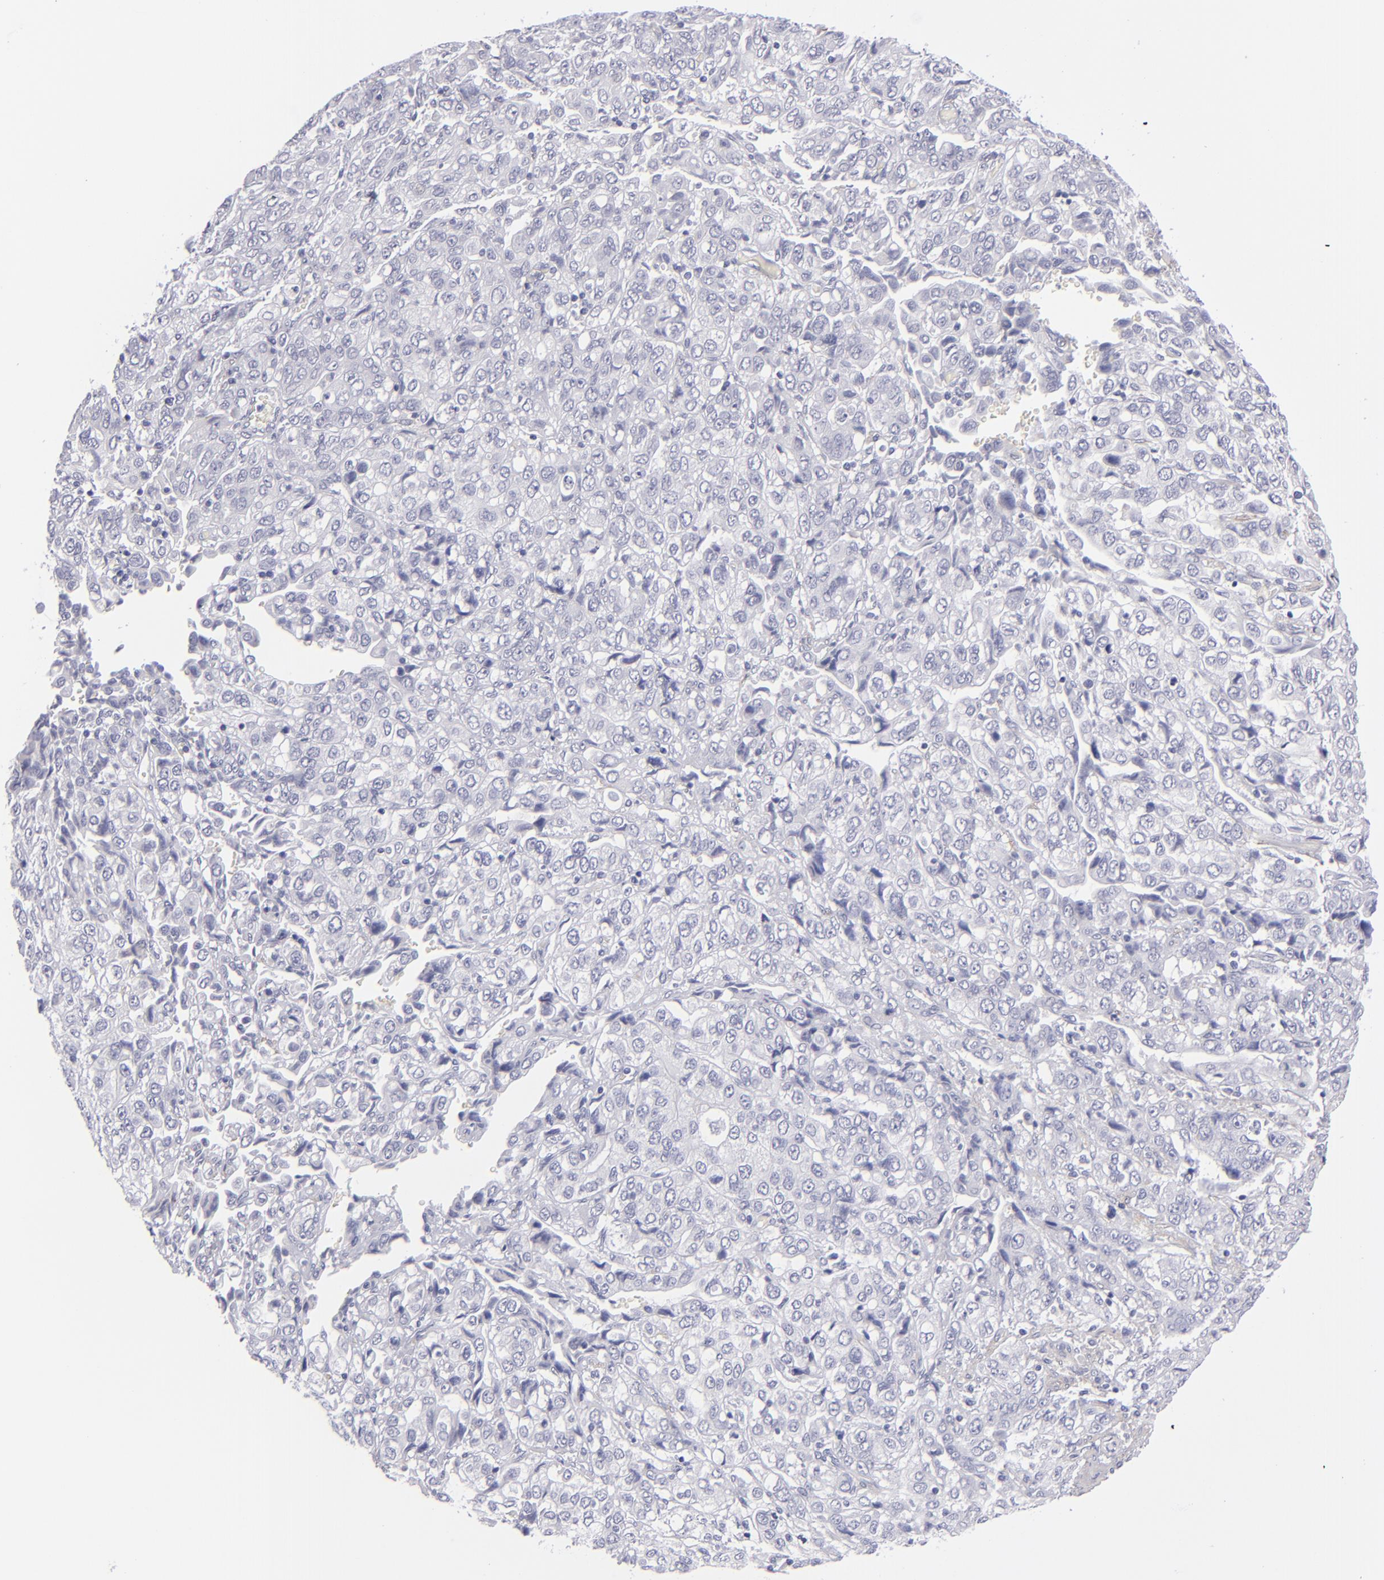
{"staining": {"intensity": "negative", "quantity": "none", "location": "none"}, "tissue": "stomach cancer", "cell_type": "Tumor cells", "image_type": "cancer", "snomed": [{"axis": "morphology", "description": "Adenocarcinoma, NOS"}, {"axis": "topography", "description": "Stomach, upper"}], "caption": "This is a image of IHC staining of adenocarcinoma (stomach), which shows no staining in tumor cells.", "gene": "MYH11", "patient": {"sex": "male", "age": 76}}